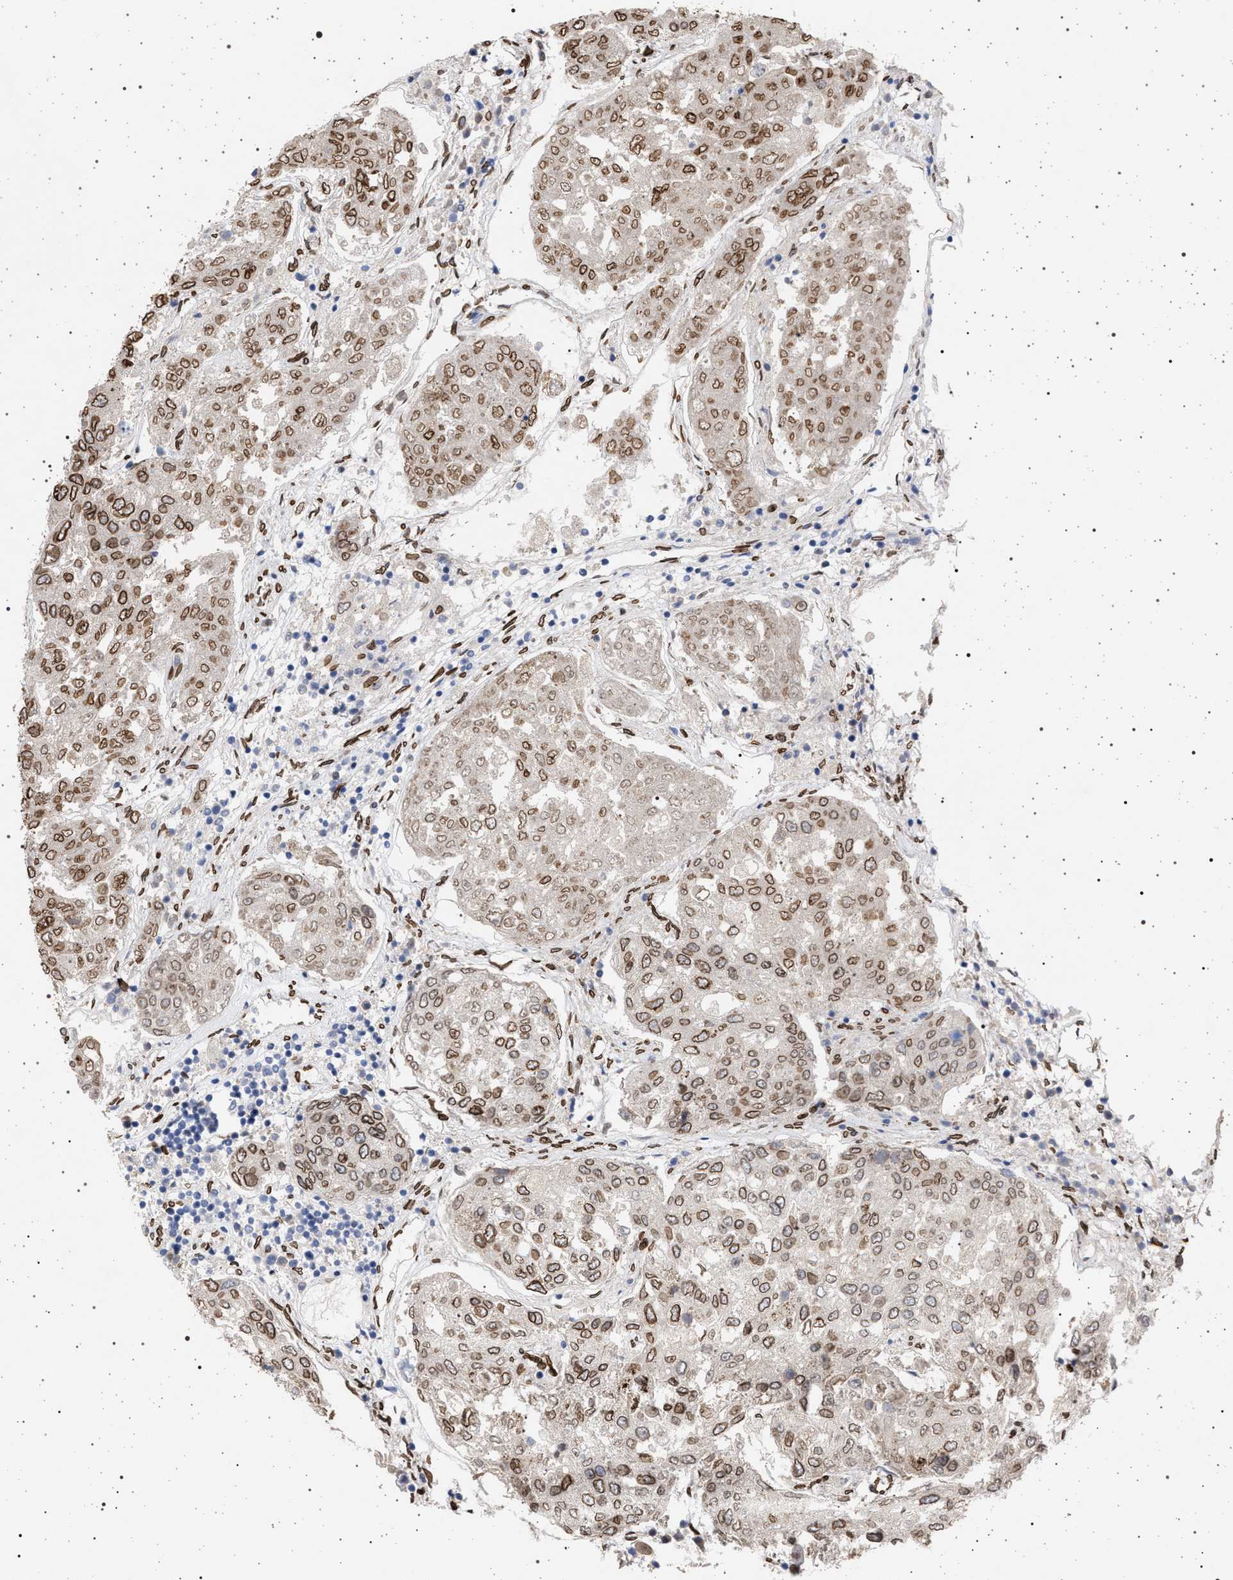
{"staining": {"intensity": "moderate", "quantity": ">75%", "location": "cytoplasmic/membranous,nuclear"}, "tissue": "urothelial cancer", "cell_type": "Tumor cells", "image_type": "cancer", "snomed": [{"axis": "morphology", "description": "Urothelial carcinoma, High grade"}, {"axis": "topography", "description": "Lymph node"}, {"axis": "topography", "description": "Urinary bladder"}], "caption": "Approximately >75% of tumor cells in urothelial cancer exhibit moderate cytoplasmic/membranous and nuclear protein staining as visualized by brown immunohistochemical staining.", "gene": "ING2", "patient": {"sex": "male", "age": 51}}